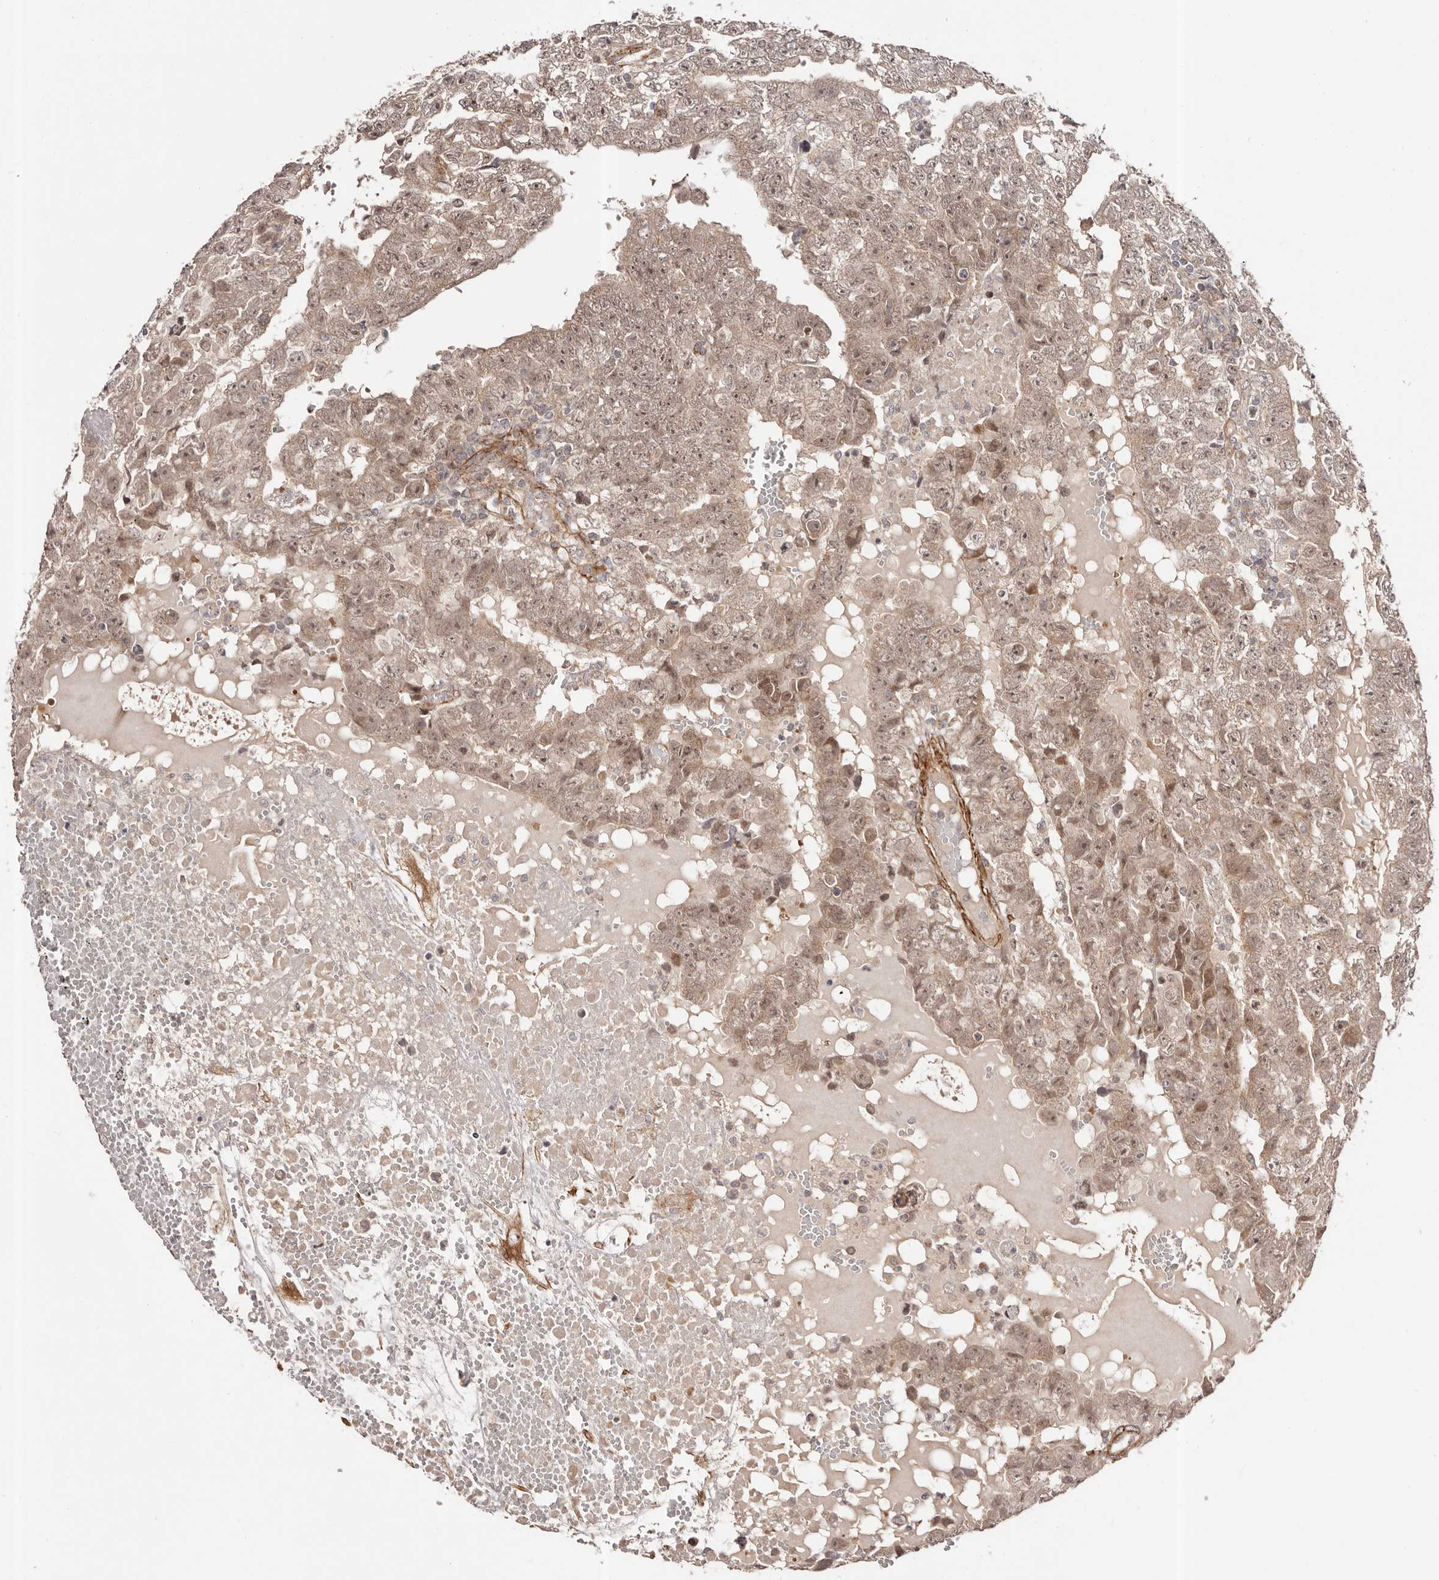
{"staining": {"intensity": "moderate", "quantity": ">75%", "location": "cytoplasmic/membranous,nuclear"}, "tissue": "testis cancer", "cell_type": "Tumor cells", "image_type": "cancer", "snomed": [{"axis": "morphology", "description": "Carcinoma, Embryonal, NOS"}, {"axis": "topography", "description": "Testis"}], "caption": "A brown stain highlights moderate cytoplasmic/membranous and nuclear expression of a protein in testis cancer (embryonal carcinoma) tumor cells. Nuclei are stained in blue.", "gene": "MICAL2", "patient": {"sex": "male", "age": 25}}